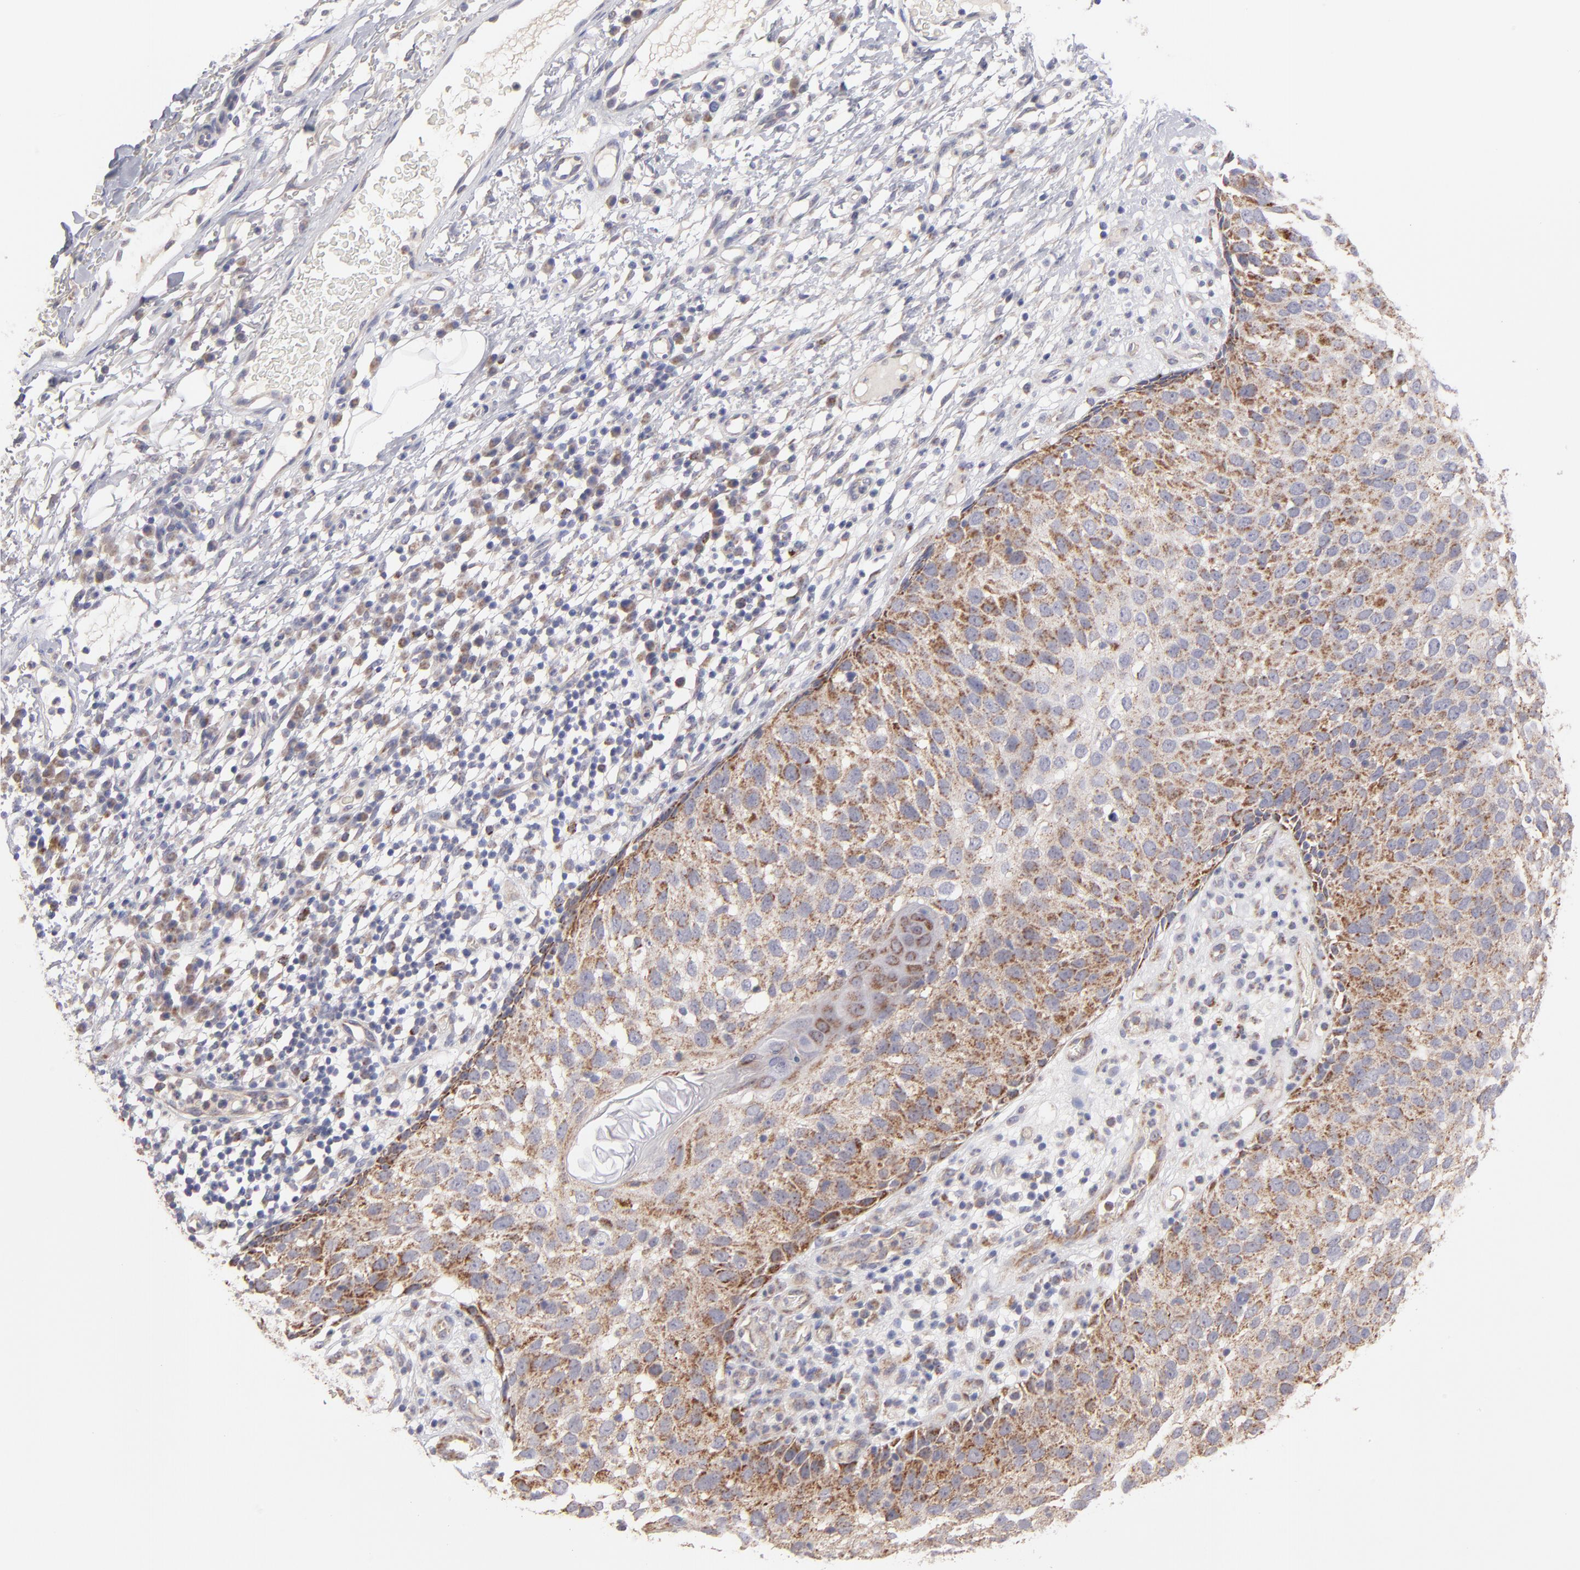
{"staining": {"intensity": "moderate", "quantity": ">75%", "location": "cytoplasmic/membranous"}, "tissue": "skin cancer", "cell_type": "Tumor cells", "image_type": "cancer", "snomed": [{"axis": "morphology", "description": "Squamous cell carcinoma, NOS"}, {"axis": "topography", "description": "Skin"}], "caption": "Immunohistochemical staining of skin squamous cell carcinoma displays moderate cytoplasmic/membranous protein positivity in approximately >75% of tumor cells. (DAB = brown stain, brightfield microscopy at high magnification).", "gene": "HCCS", "patient": {"sex": "male", "age": 87}}